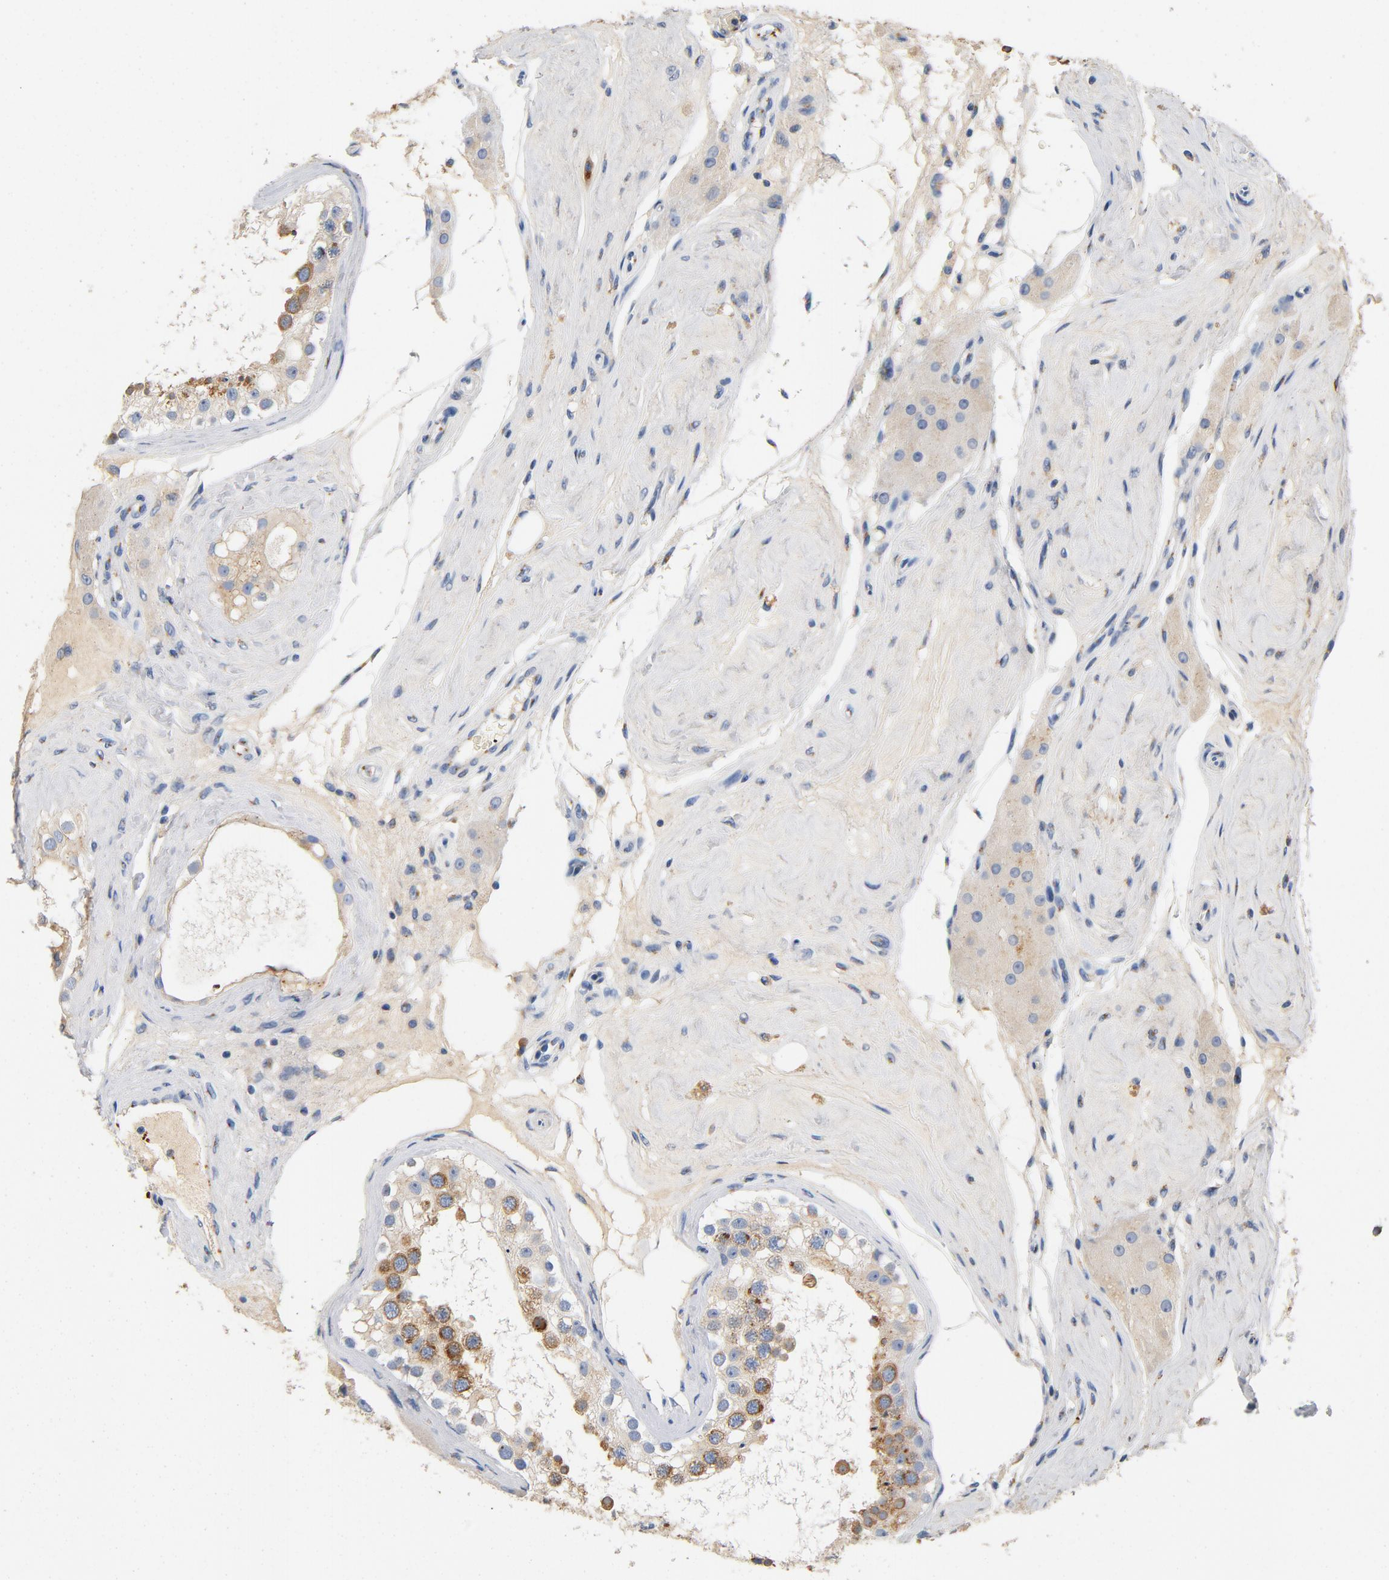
{"staining": {"intensity": "strong", "quantity": "25%-75%", "location": "cytoplasmic/membranous"}, "tissue": "testis", "cell_type": "Cells in seminiferous ducts", "image_type": "normal", "snomed": [{"axis": "morphology", "description": "Normal tissue, NOS"}, {"axis": "topography", "description": "Testis"}], "caption": "IHC image of unremarkable testis stained for a protein (brown), which shows high levels of strong cytoplasmic/membranous staining in about 25%-75% of cells in seminiferous ducts.", "gene": "LMAN2", "patient": {"sex": "male", "age": 68}}